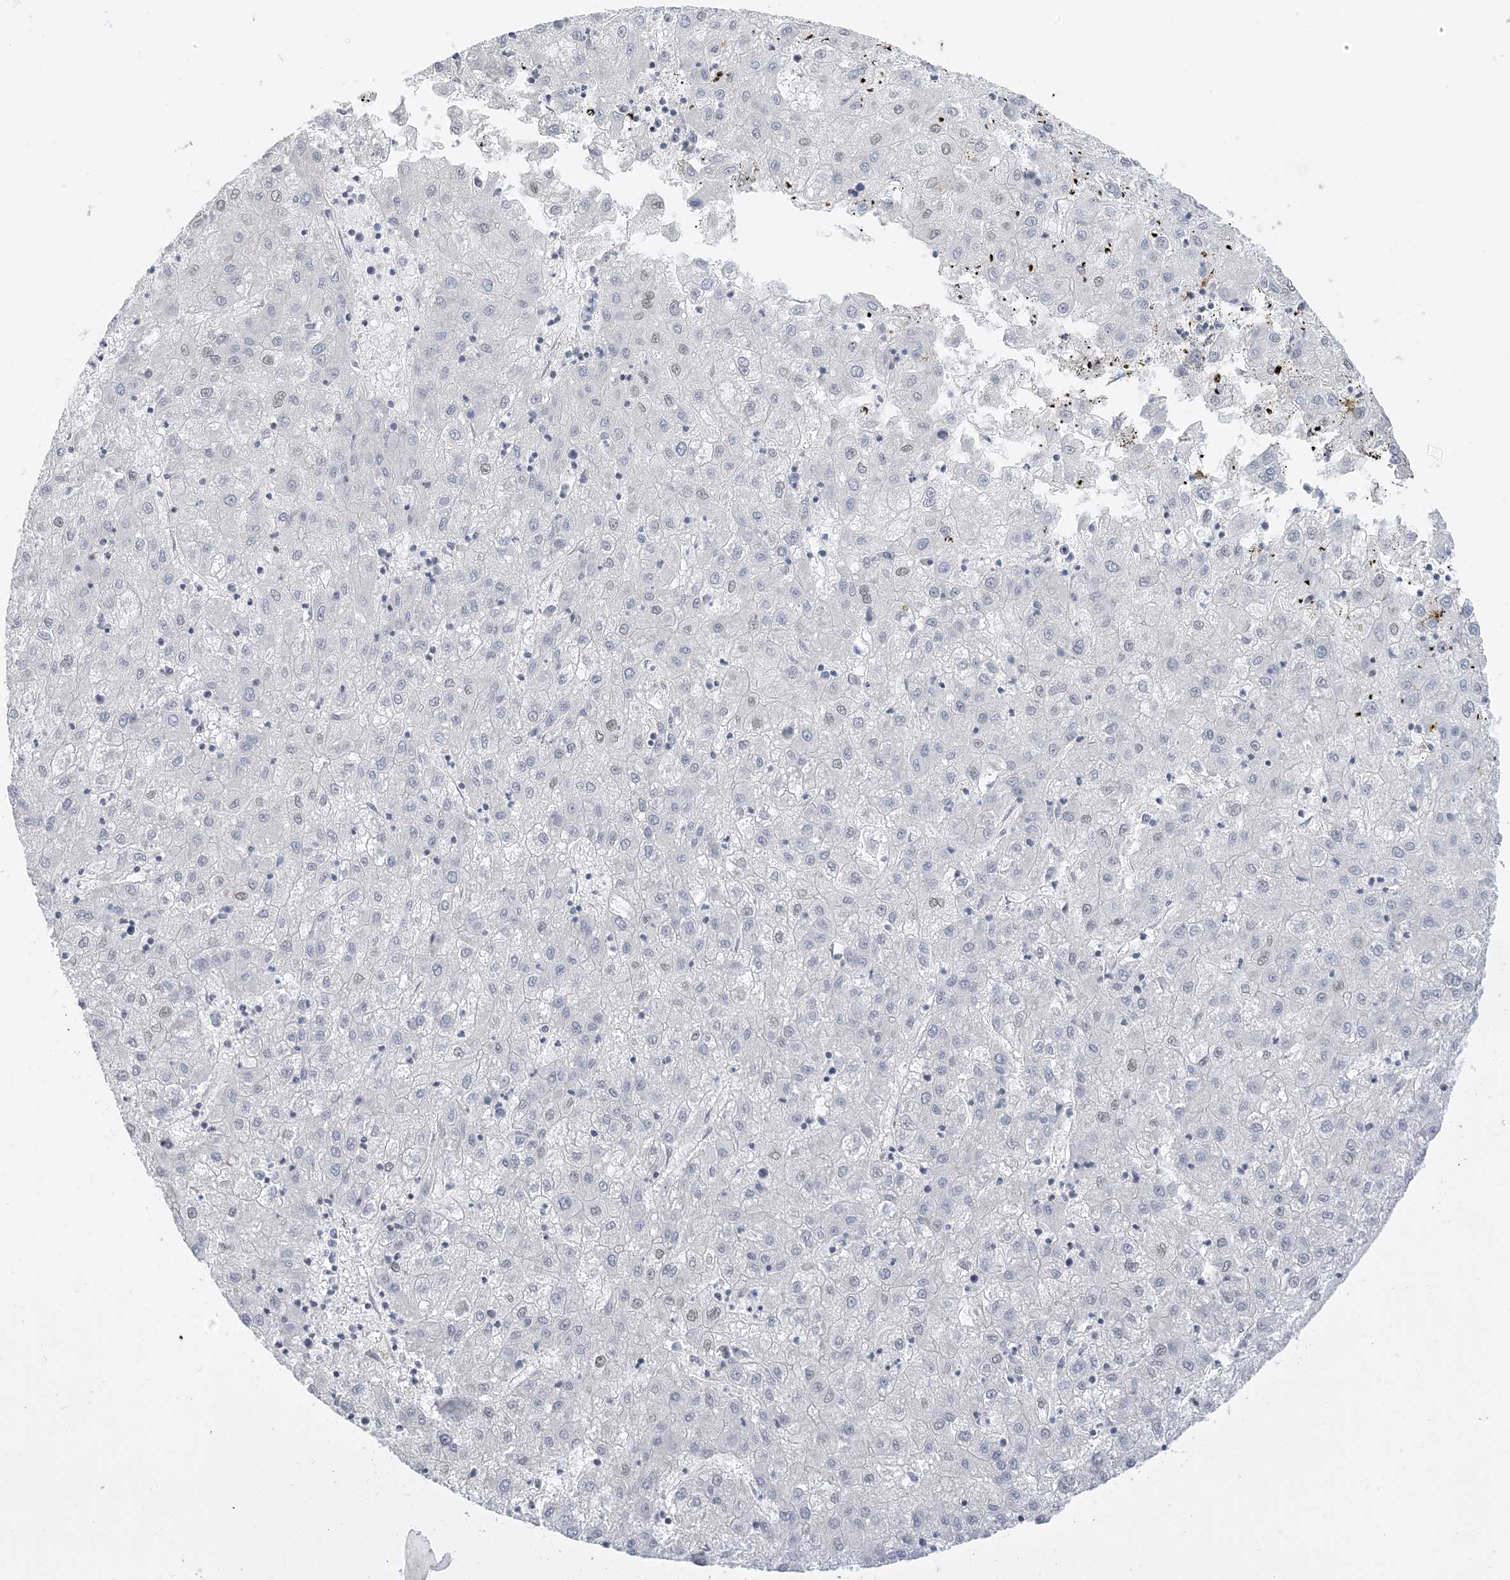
{"staining": {"intensity": "negative", "quantity": "none", "location": "none"}, "tissue": "liver cancer", "cell_type": "Tumor cells", "image_type": "cancer", "snomed": [{"axis": "morphology", "description": "Carcinoma, Hepatocellular, NOS"}, {"axis": "topography", "description": "Liver"}], "caption": "This is an IHC photomicrograph of hepatocellular carcinoma (liver). There is no positivity in tumor cells.", "gene": "IL36B", "patient": {"sex": "male", "age": 72}}